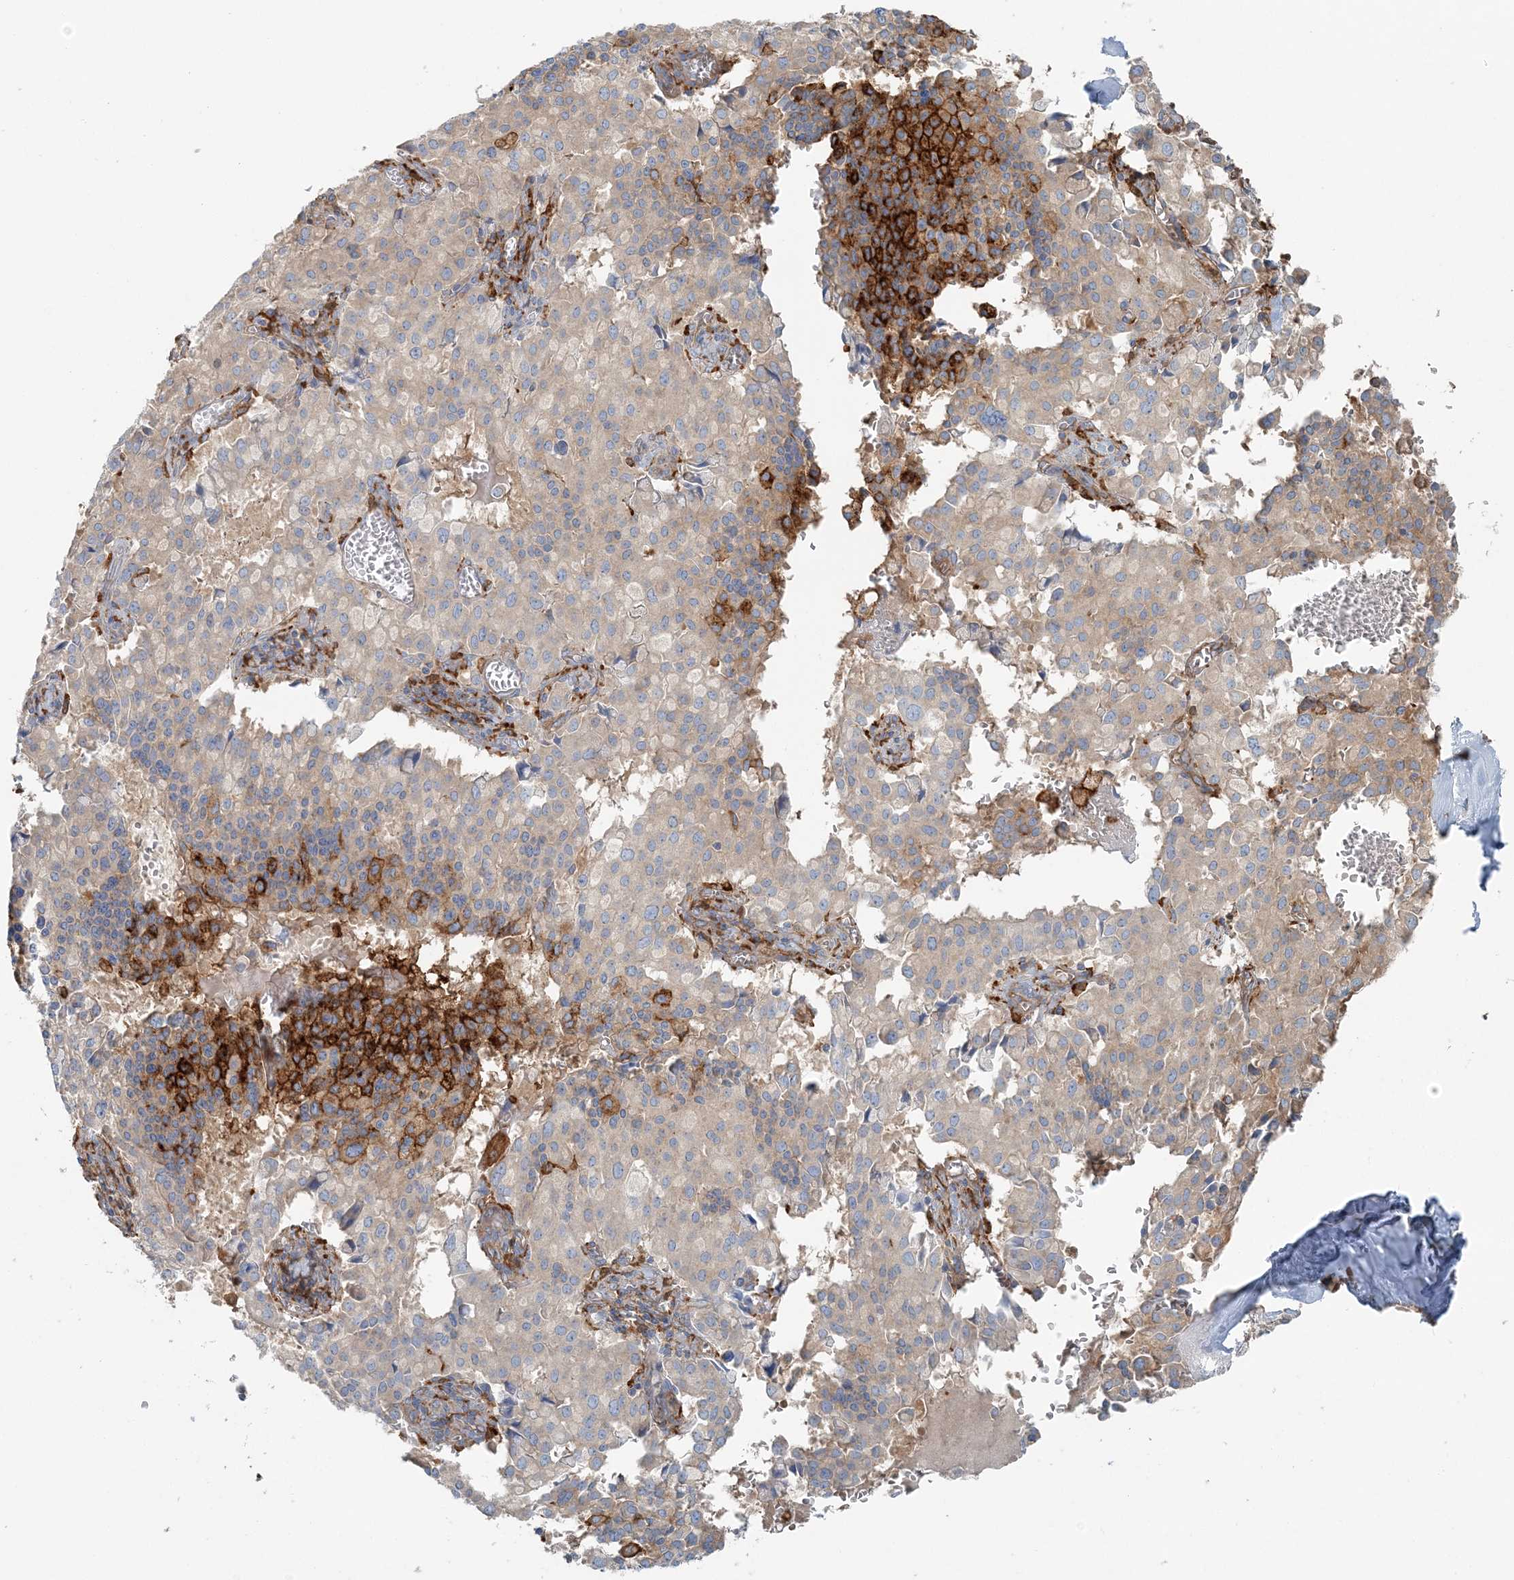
{"staining": {"intensity": "weak", "quantity": "25%-75%", "location": "cytoplasmic/membranous"}, "tissue": "pancreatic cancer", "cell_type": "Tumor cells", "image_type": "cancer", "snomed": [{"axis": "morphology", "description": "Adenocarcinoma, NOS"}, {"axis": "topography", "description": "Pancreas"}], "caption": "Immunohistochemistry histopathology image of human pancreatic cancer stained for a protein (brown), which reveals low levels of weak cytoplasmic/membranous expression in about 25%-75% of tumor cells.", "gene": "SNX2", "patient": {"sex": "male", "age": 65}}